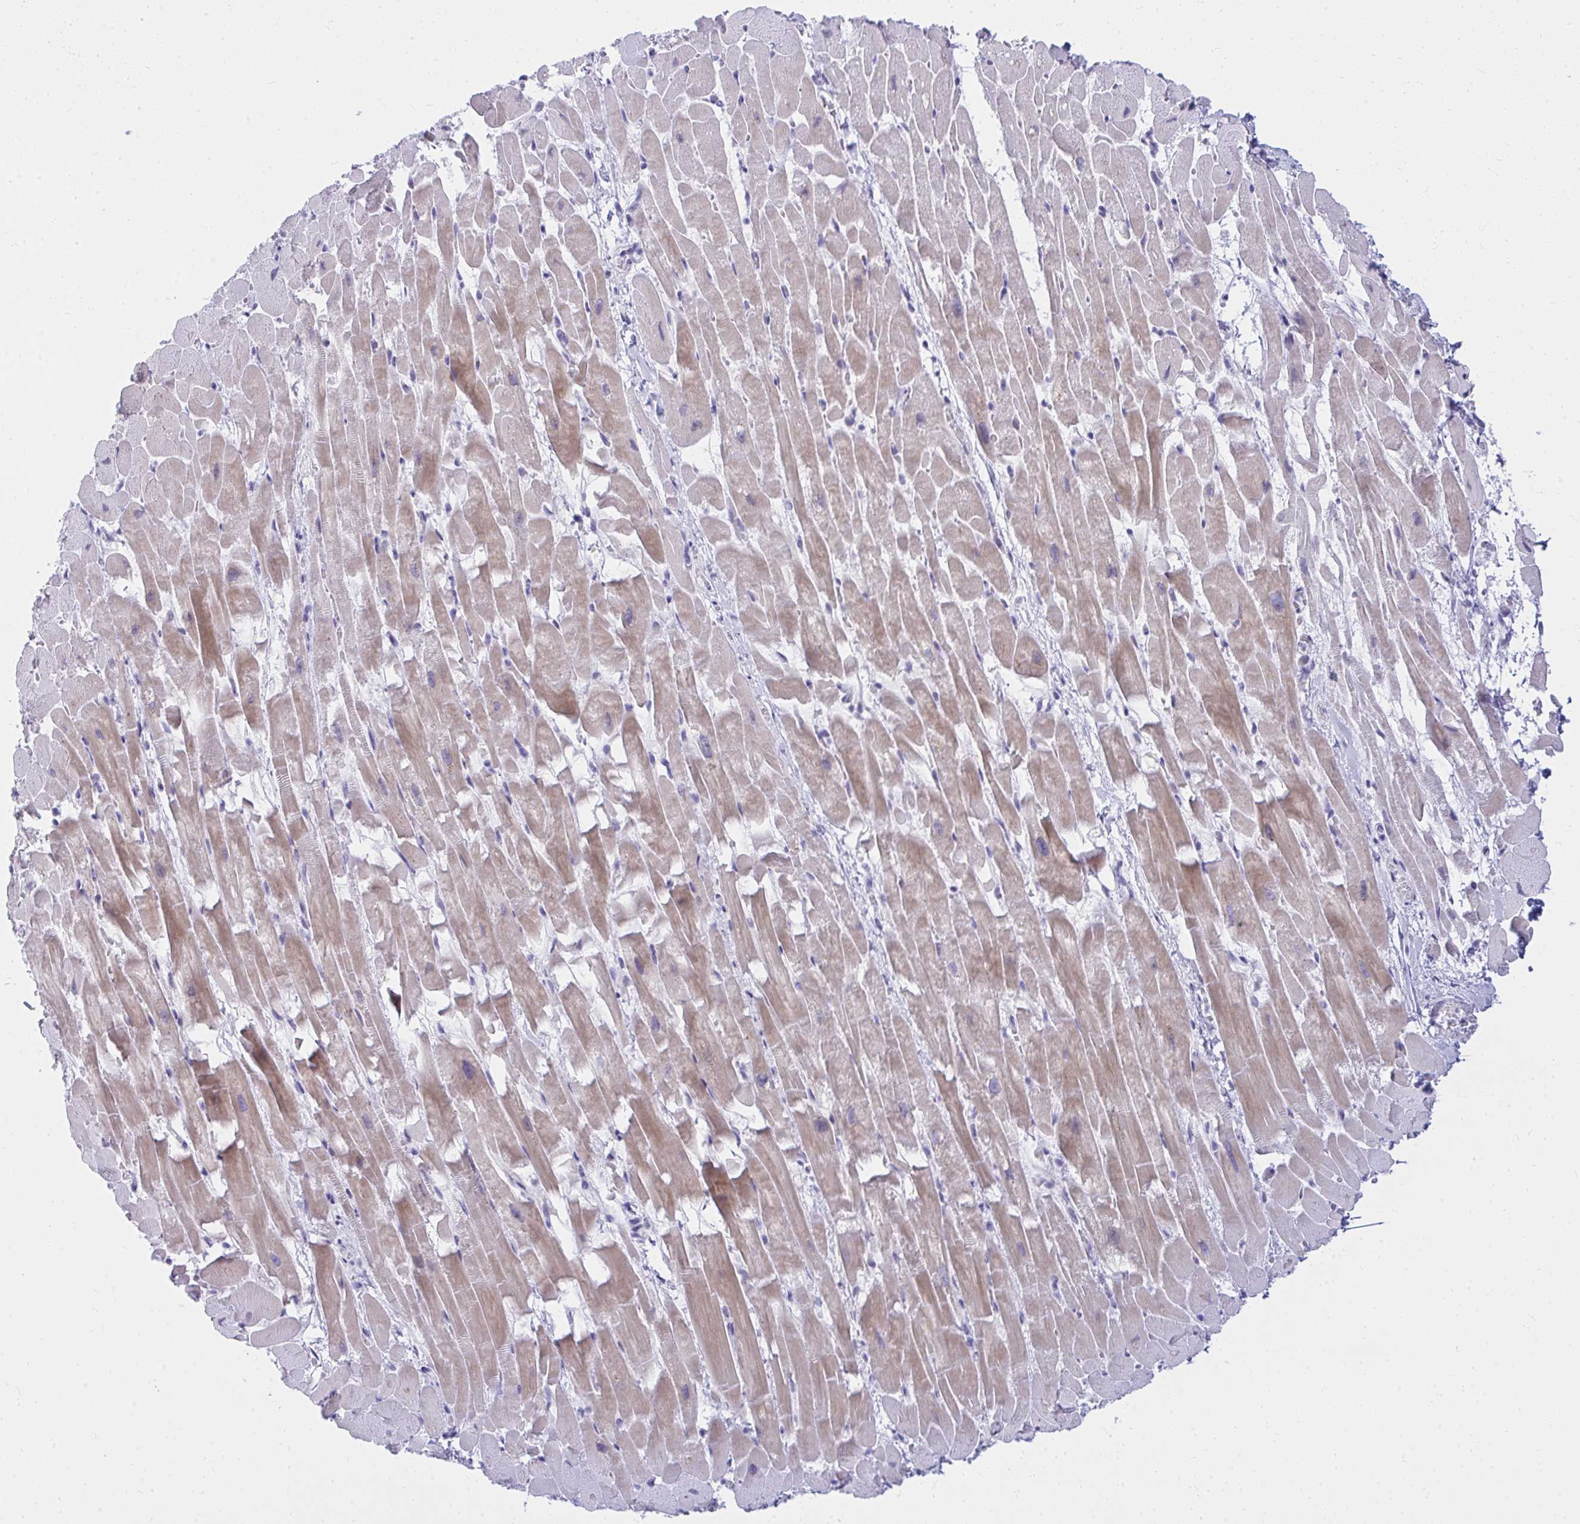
{"staining": {"intensity": "weak", "quantity": "25%-75%", "location": "cytoplasmic/membranous"}, "tissue": "heart muscle", "cell_type": "Cardiomyocytes", "image_type": "normal", "snomed": [{"axis": "morphology", "description": "Normal tissue, NOS"}, {"axis": "topography", "description": "Heart"}], "caption": "A brown stain labels weak cytoplasmic/membranous expression of a protein in cardiomyocytes of benign human heart muscle. (Brightfield microscopy of DAB IHC at high magnification).", "gene": "OR5F1", "patient": {"sex": "male", "age": 37}}